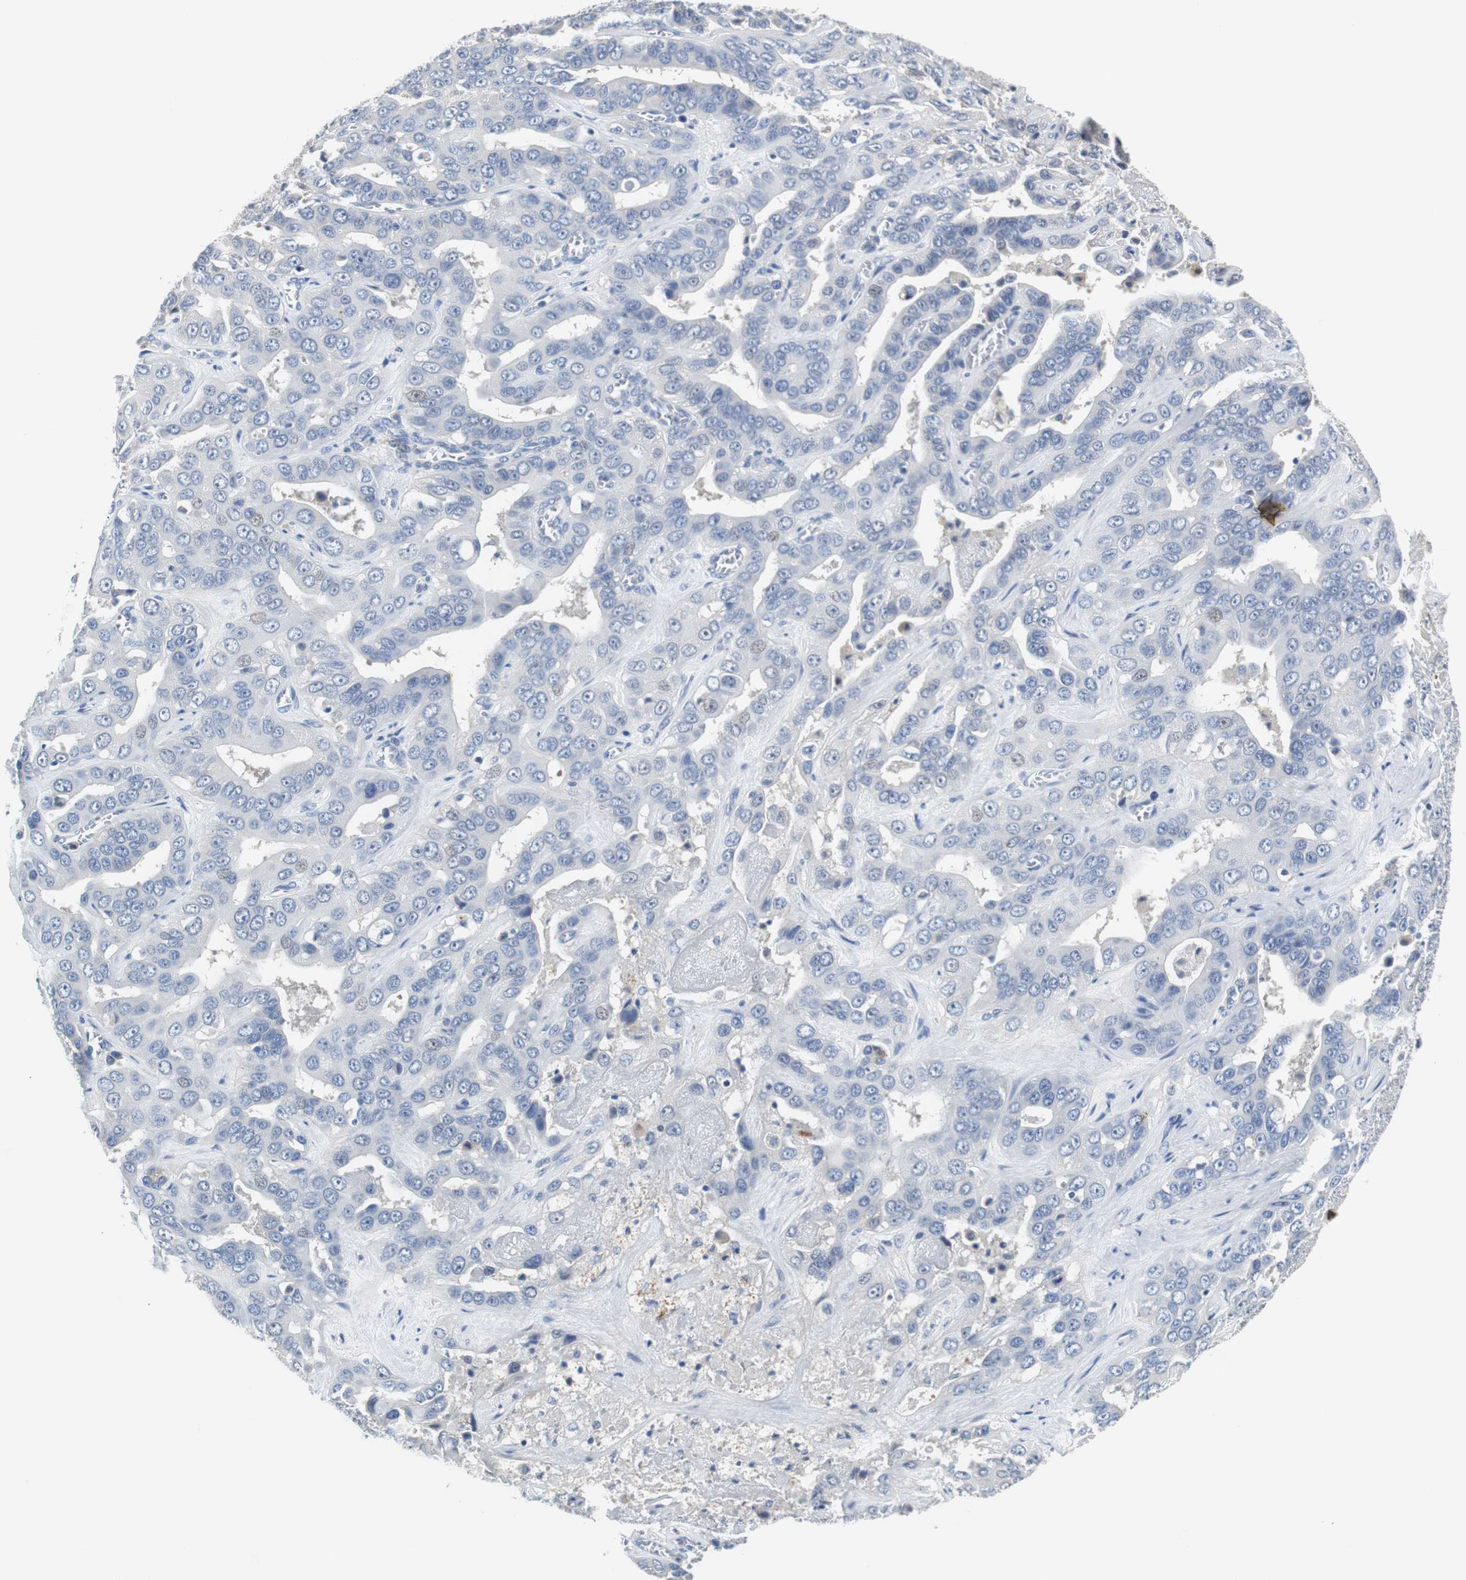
{"staining": {"intensity": "negative", "quantity": "none", "location": "none"}, "tissue": "liver cancer", "cell_type": "Tumor cells", "image_type": "cancer", "snomed": [{"axis": "morphology", "description": "Cholangiocarcinoma"}, {"axis": "topography", "description": "Liver"}], "caption": "Immunohistochemical staining of human liver cancer (cholangiocarcinoma) displays no significant expression in tumor cells.", "gene": "PCK1", "patient": {"sex": "female", "age": 52}}